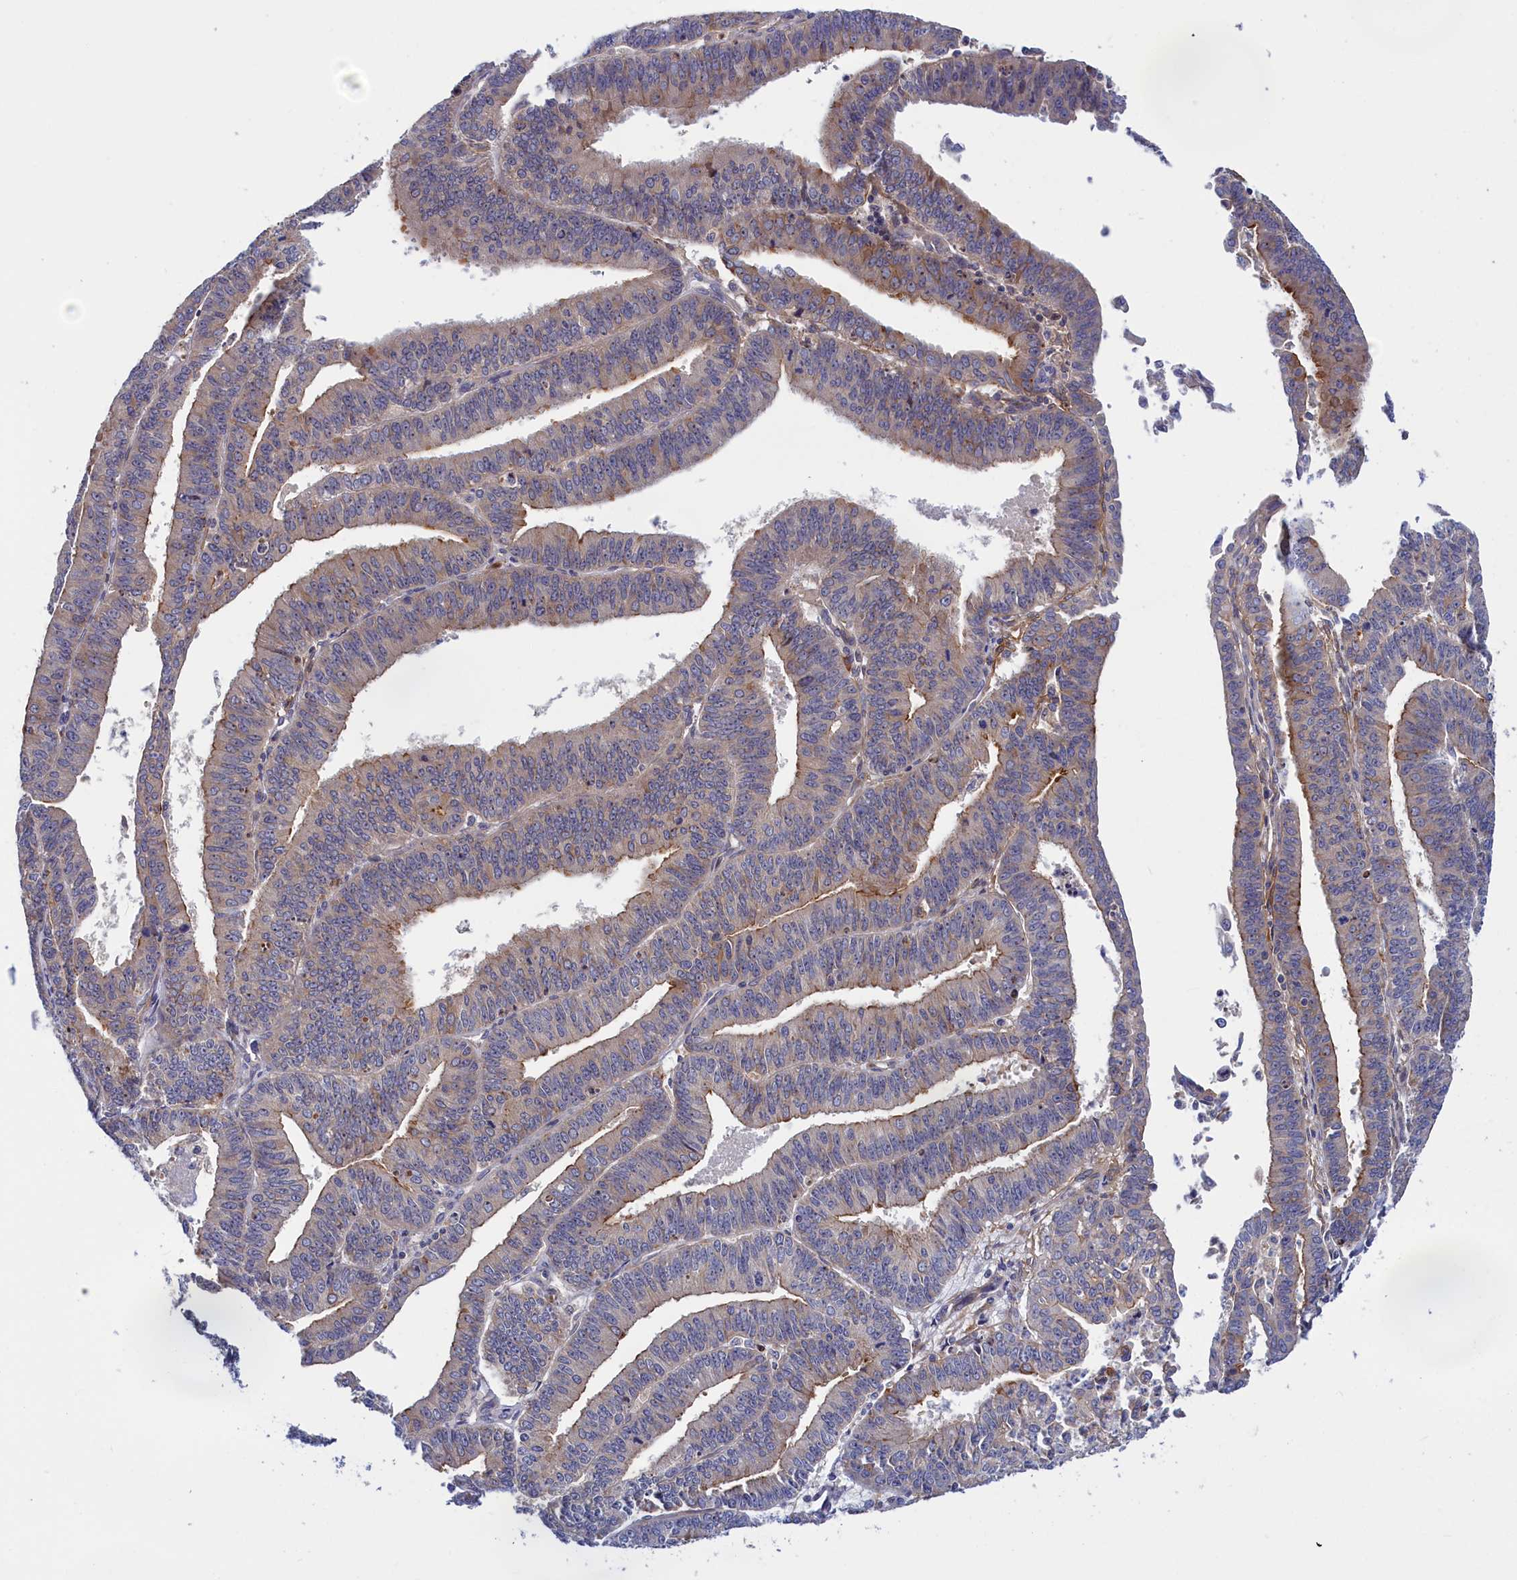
{"staining": {"intensity": "moderate", "quantity": "<25%", "location": "cytoplasmic/membranous"}, "tissue": "endometrial cancer", "cell_type": "Tumor cells", "image_type": "cancer", "snomed": [{"axis": "morphology", "description": "Adenocarcinoma, NOS"}, {"axis": "topography", "description": "Endometrium"}], "caption": "Immunohistochemical staining of adenocarcinoma (endometrial) displays low levels of moderate cytoplasmic/membranous expression in approximately <25% of tumor cells.", "gene": "CRACD", "patient": {"sex": "female", "age": 73}}